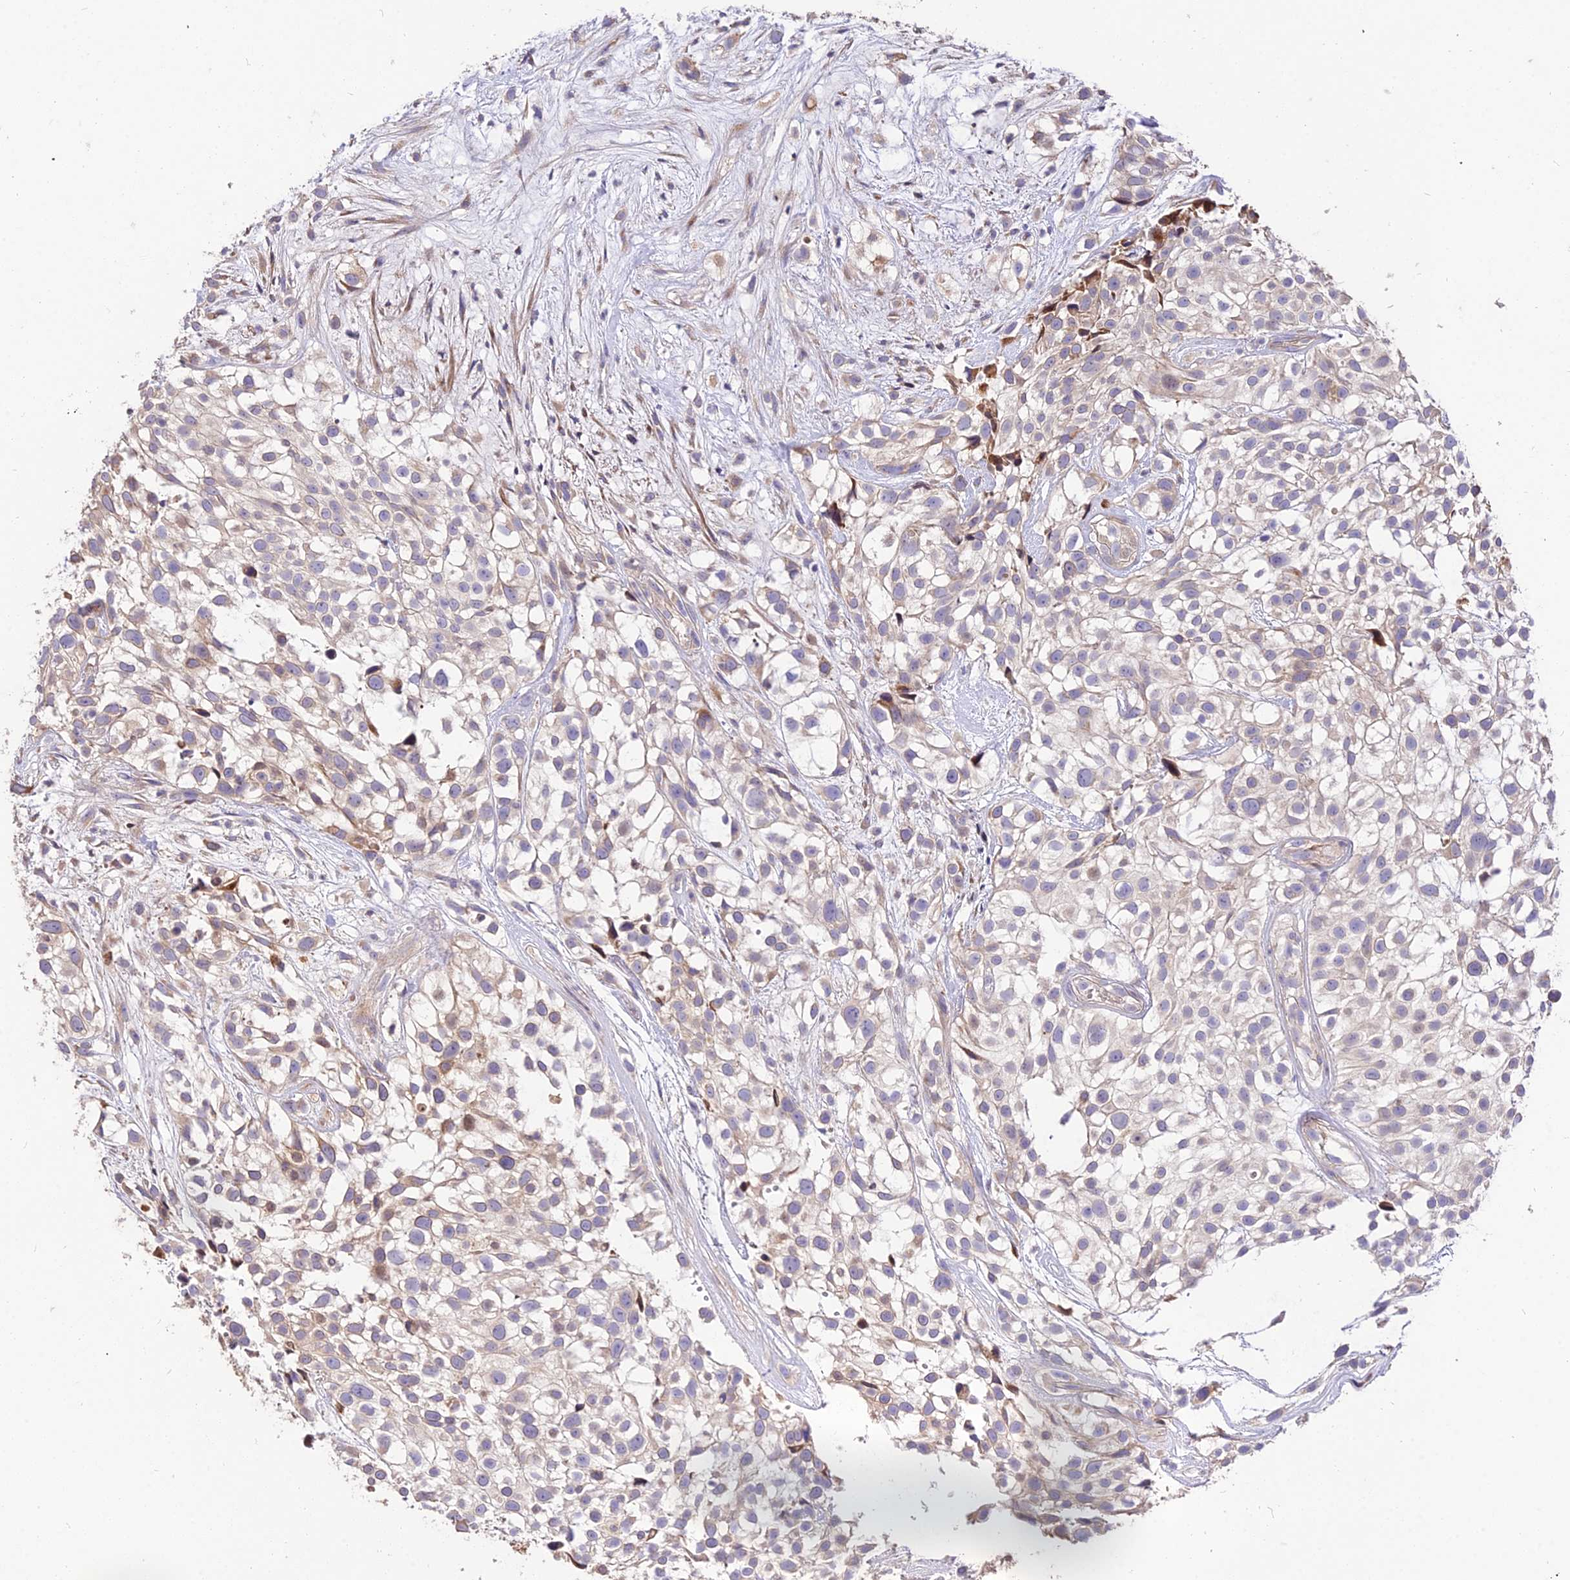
{"staining": {"intensity": "weak", "quantity": "<25%", "location": "cytoplasmic/membranous"}, "tissue": "urothelial cancer", "cell_type": "Tumor cells", "image_type": "cancer", "snomed": [{"axis": "morphology", "description": "Urothelial carcinoma, High grade"}, {"axis": "topography", "description": "Urinary bladder"}], "caption": "An image of urothelial cancer stained for a protein shows no brown staining in tumor cells.", "gene": "ROCK1", "patient": {"sex": "male", "age": 56}}